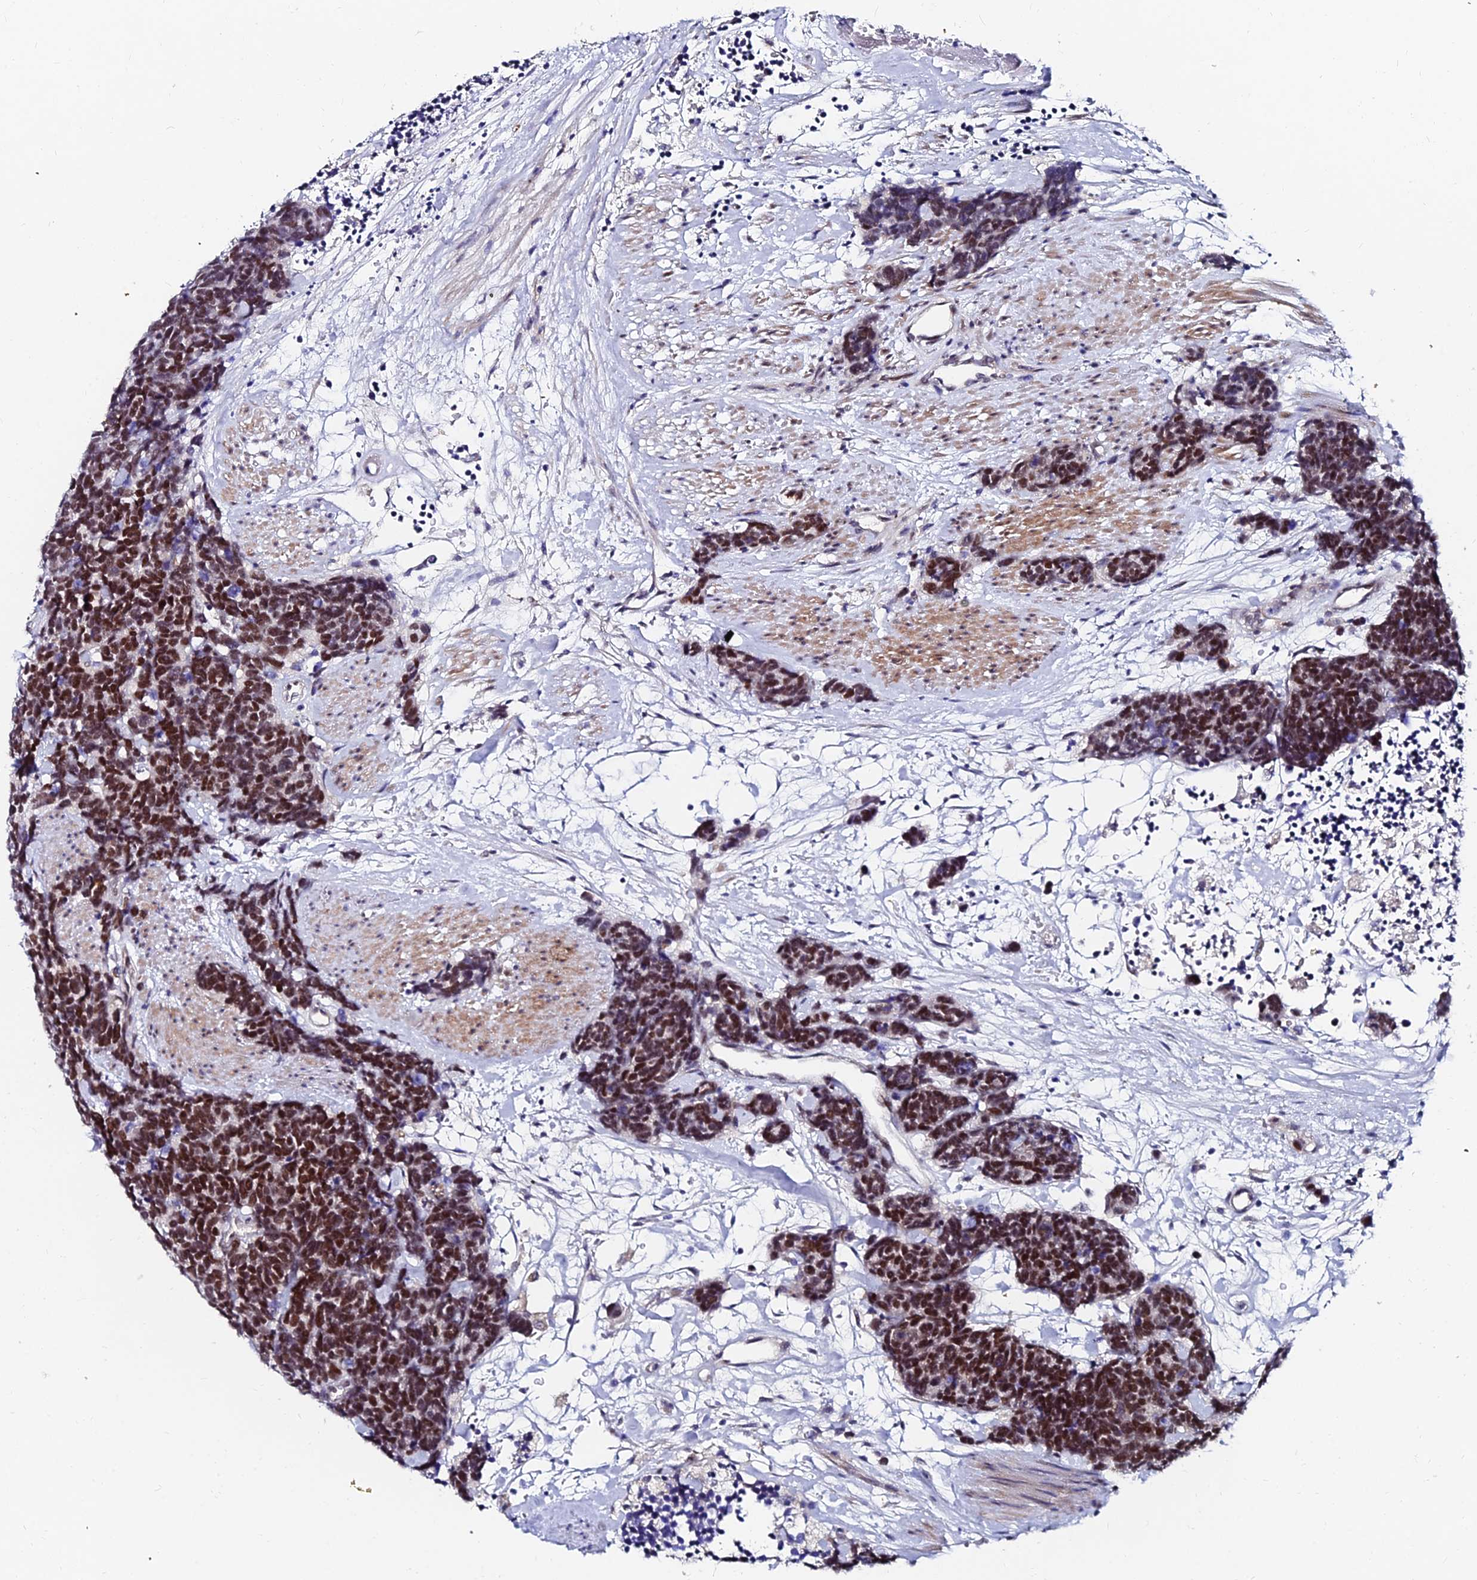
{"staining": {"intensity": "strong", "quantity": ">75%", "location": "nuclear"}, "tissue": "carcinoid", "cell_type": "Tumor cells", "image_type": "cancer", "snomed": [{"axis": "morphology", "description": "Carcinoma, NOS"}, {"axis": "morphology", "description": "Carcinoid, malignant, NOS"}, {"axis": "topography", "description": "Urinary bladder"}], "caption": "Immunohistochemistry (IHC) histopathology image of neoplastic tissue: carcinoid (malignant) stained using immunohistochemistry (IHC) displays high levels of strong protein expression localized specifically in the nuclear of tumor cells, appearing as a nuclear brown color.", "gene": "TRIM24", "patient": {"sex": "male", "age": 57}}